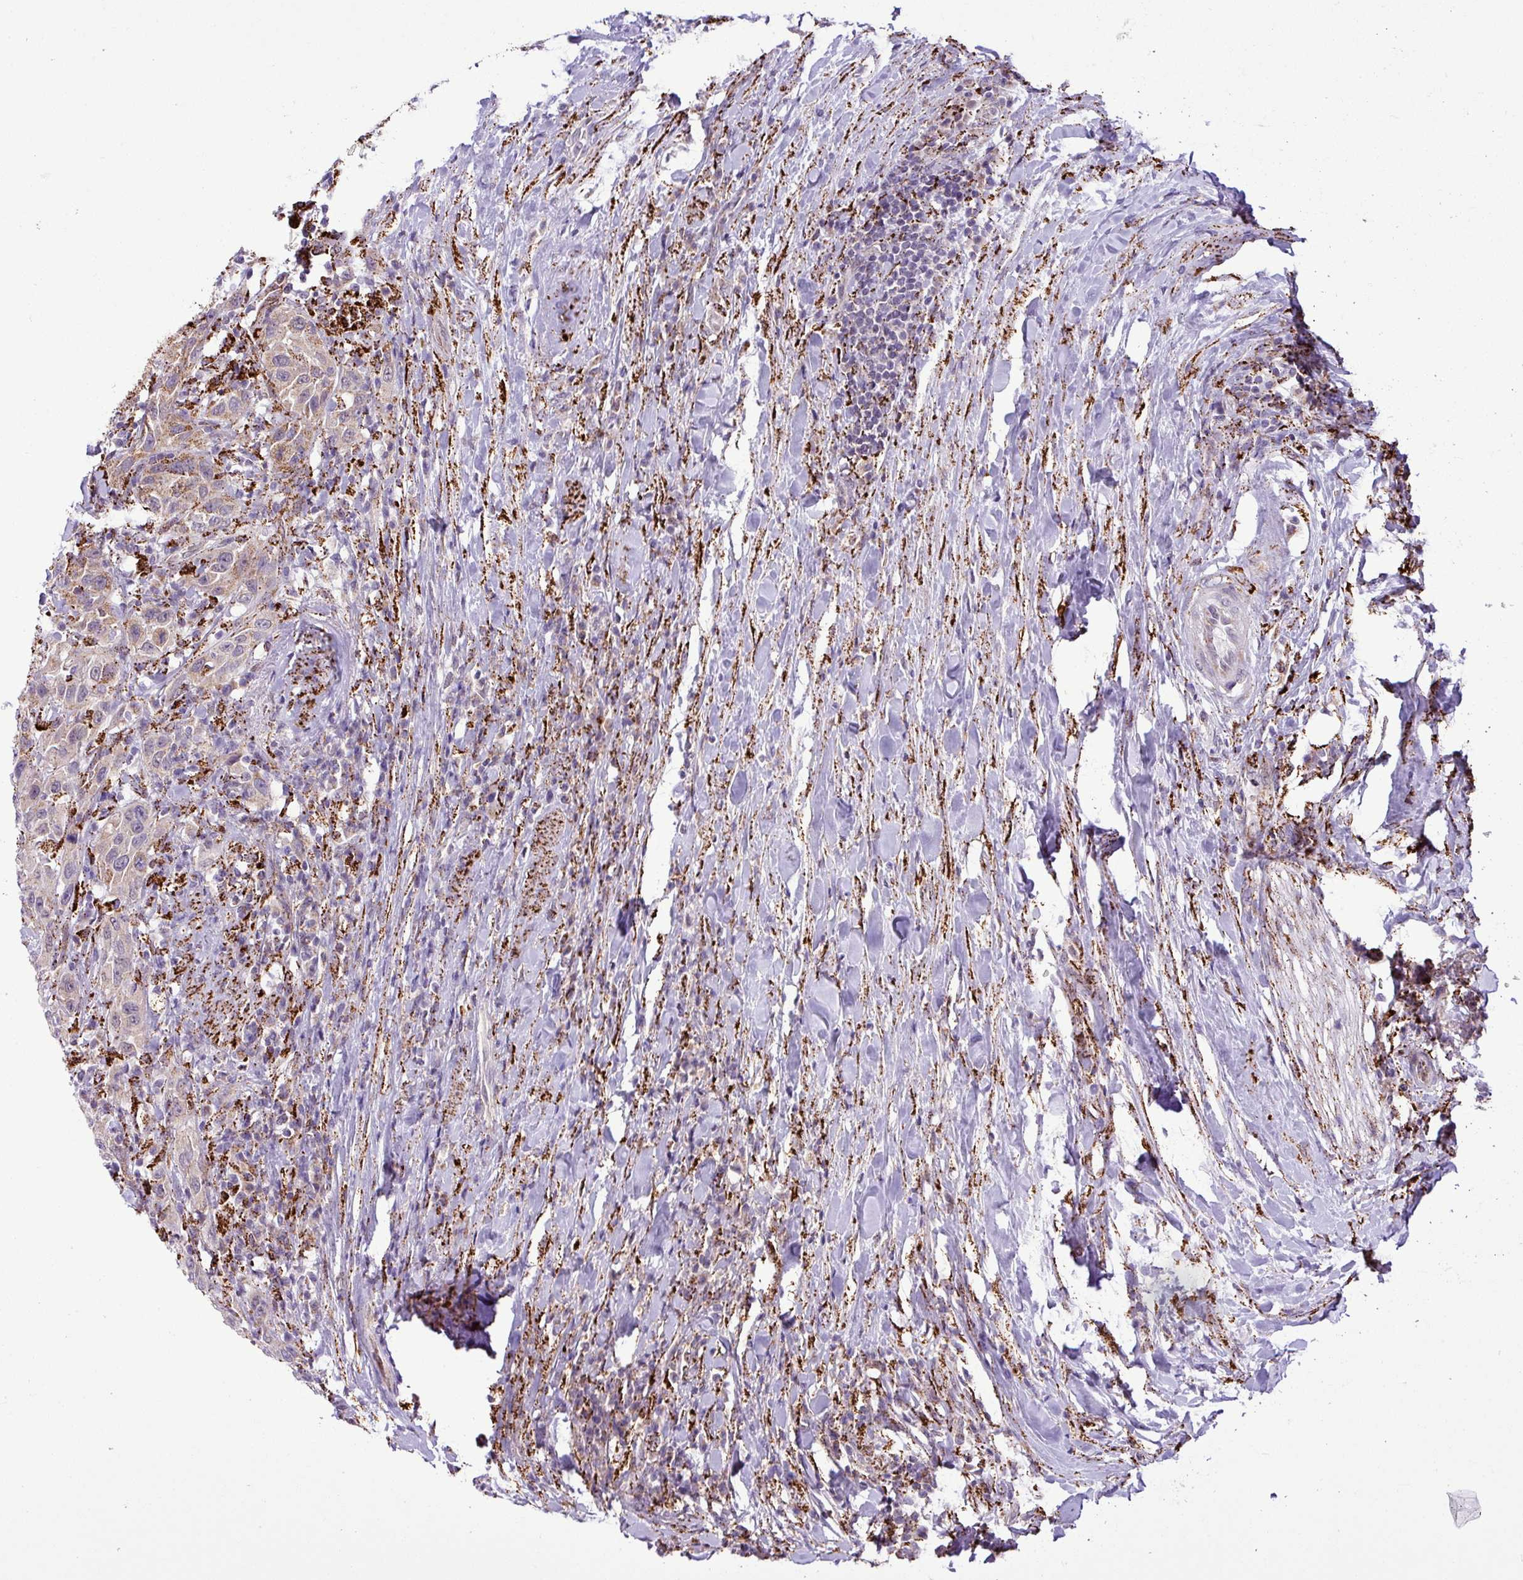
{"staining": {"intensity": "weak", "quantity": "25%-75%", "location": "cytoplasmic/membranous"}, "tissue": "urothelial cancer", "cell_type": "Tumor cells", "image_type": "cancer", "snomed": [{"axis": "morphology", "description": "Urothelial carcinoma, High grade"}, {"axis": "topography", "description": "Urinary bladder"}], "caption": "Human high-grade urothelial carcinoma stained for a protein (brown) exhibits weak cytoplasmic/membranous positive staining in approximately 25%-75% of tumor cells.", "gene": "SGPP1", "patient": {"sex": "male", "age": 61}}